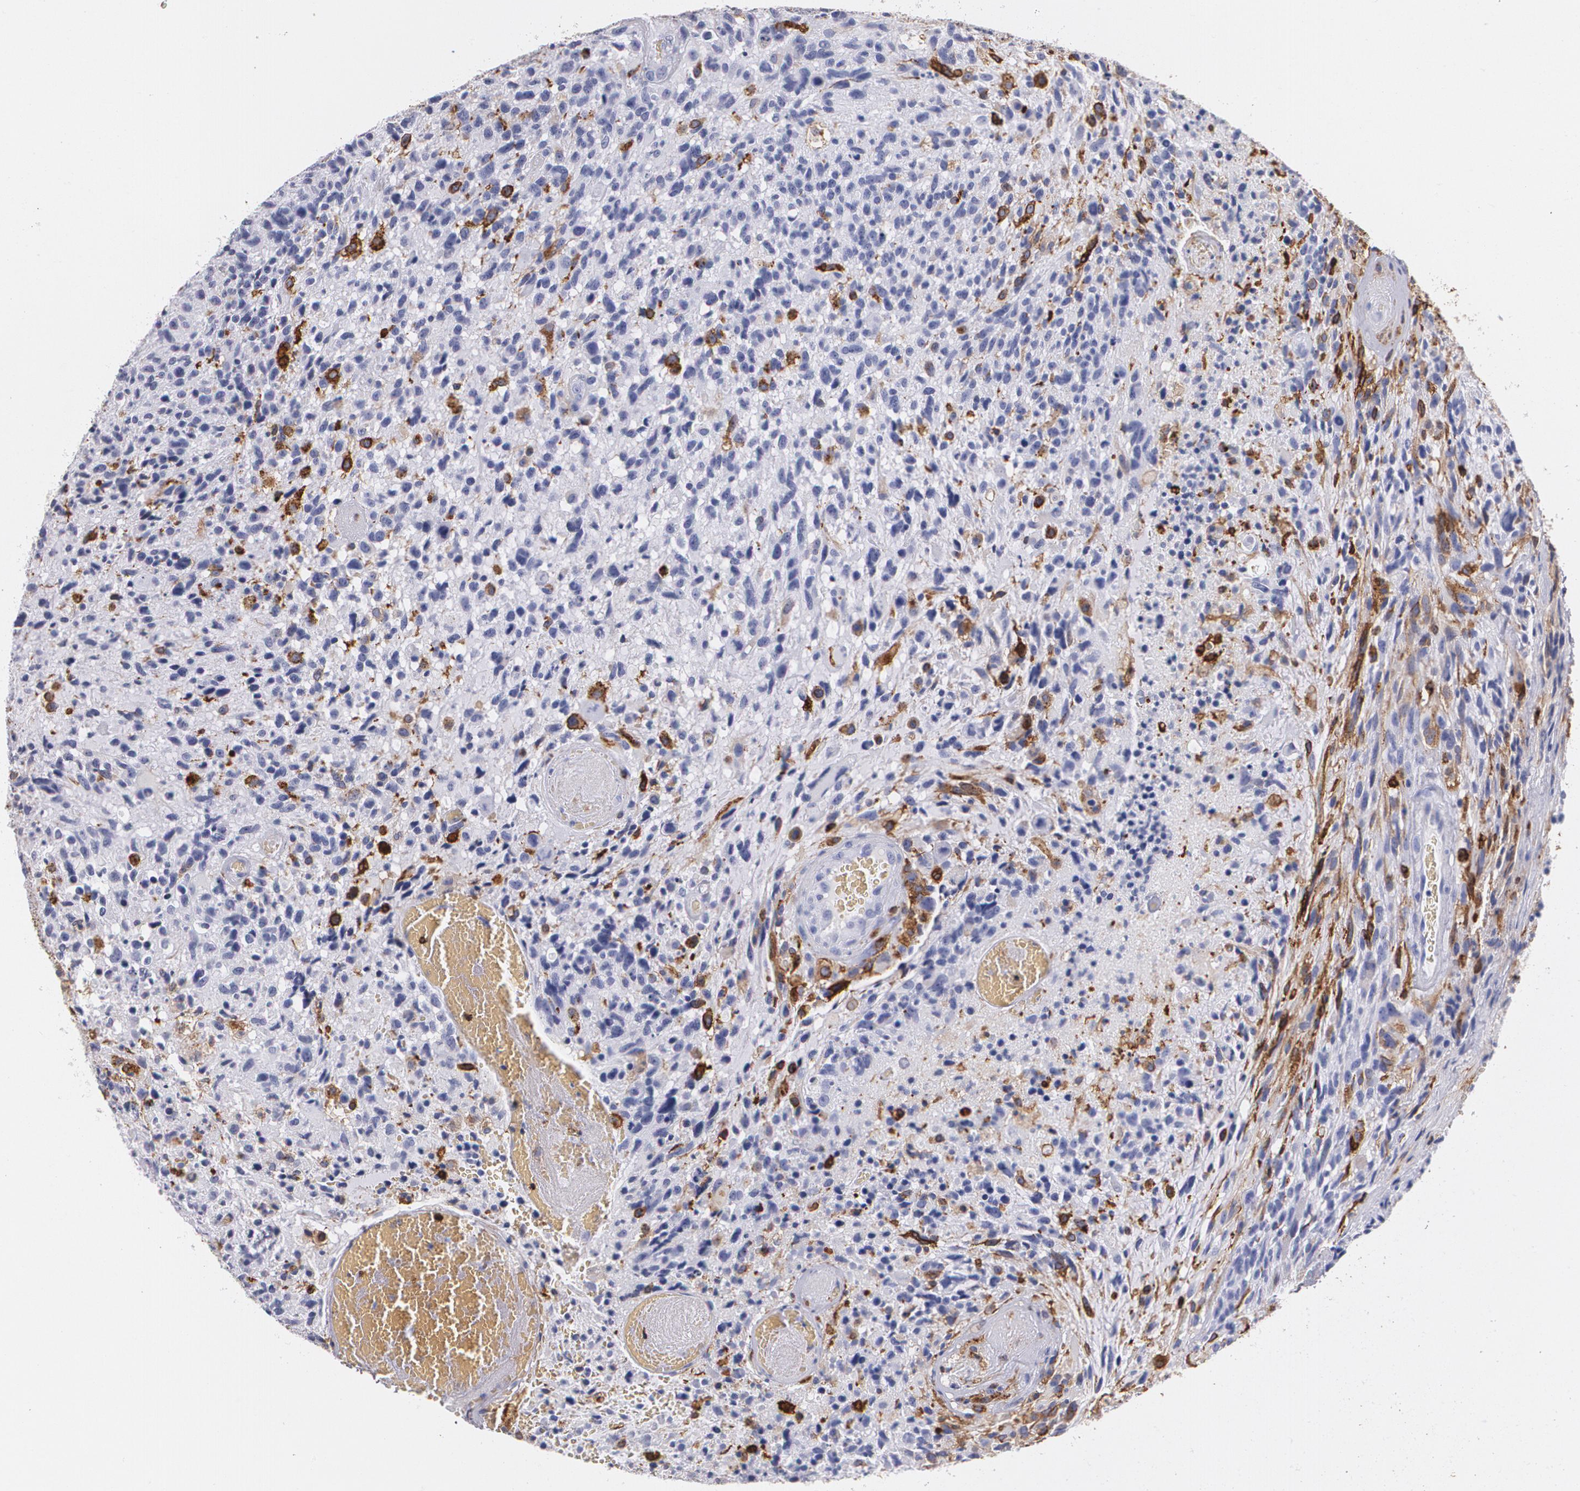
{"staining": {"intensity": "negative", "quantity": "none", "location": "none"}, "tissue": "glioma", "cell_type": "Tumor cells", "image_type": "cancer", "snomed": [{"axis": "morphology", "description": "Glioma, malignant, High grade"}, {"axis": "topography", "description": "Brain"}], "caption": "An IHC photomicrograph of malignant high-grade glioma is shown. There is no staining in tumor cells of malignant high-grade glioma.", "gene": "HLA-DRA", "patient": {"sex": "male", "age": 72}}